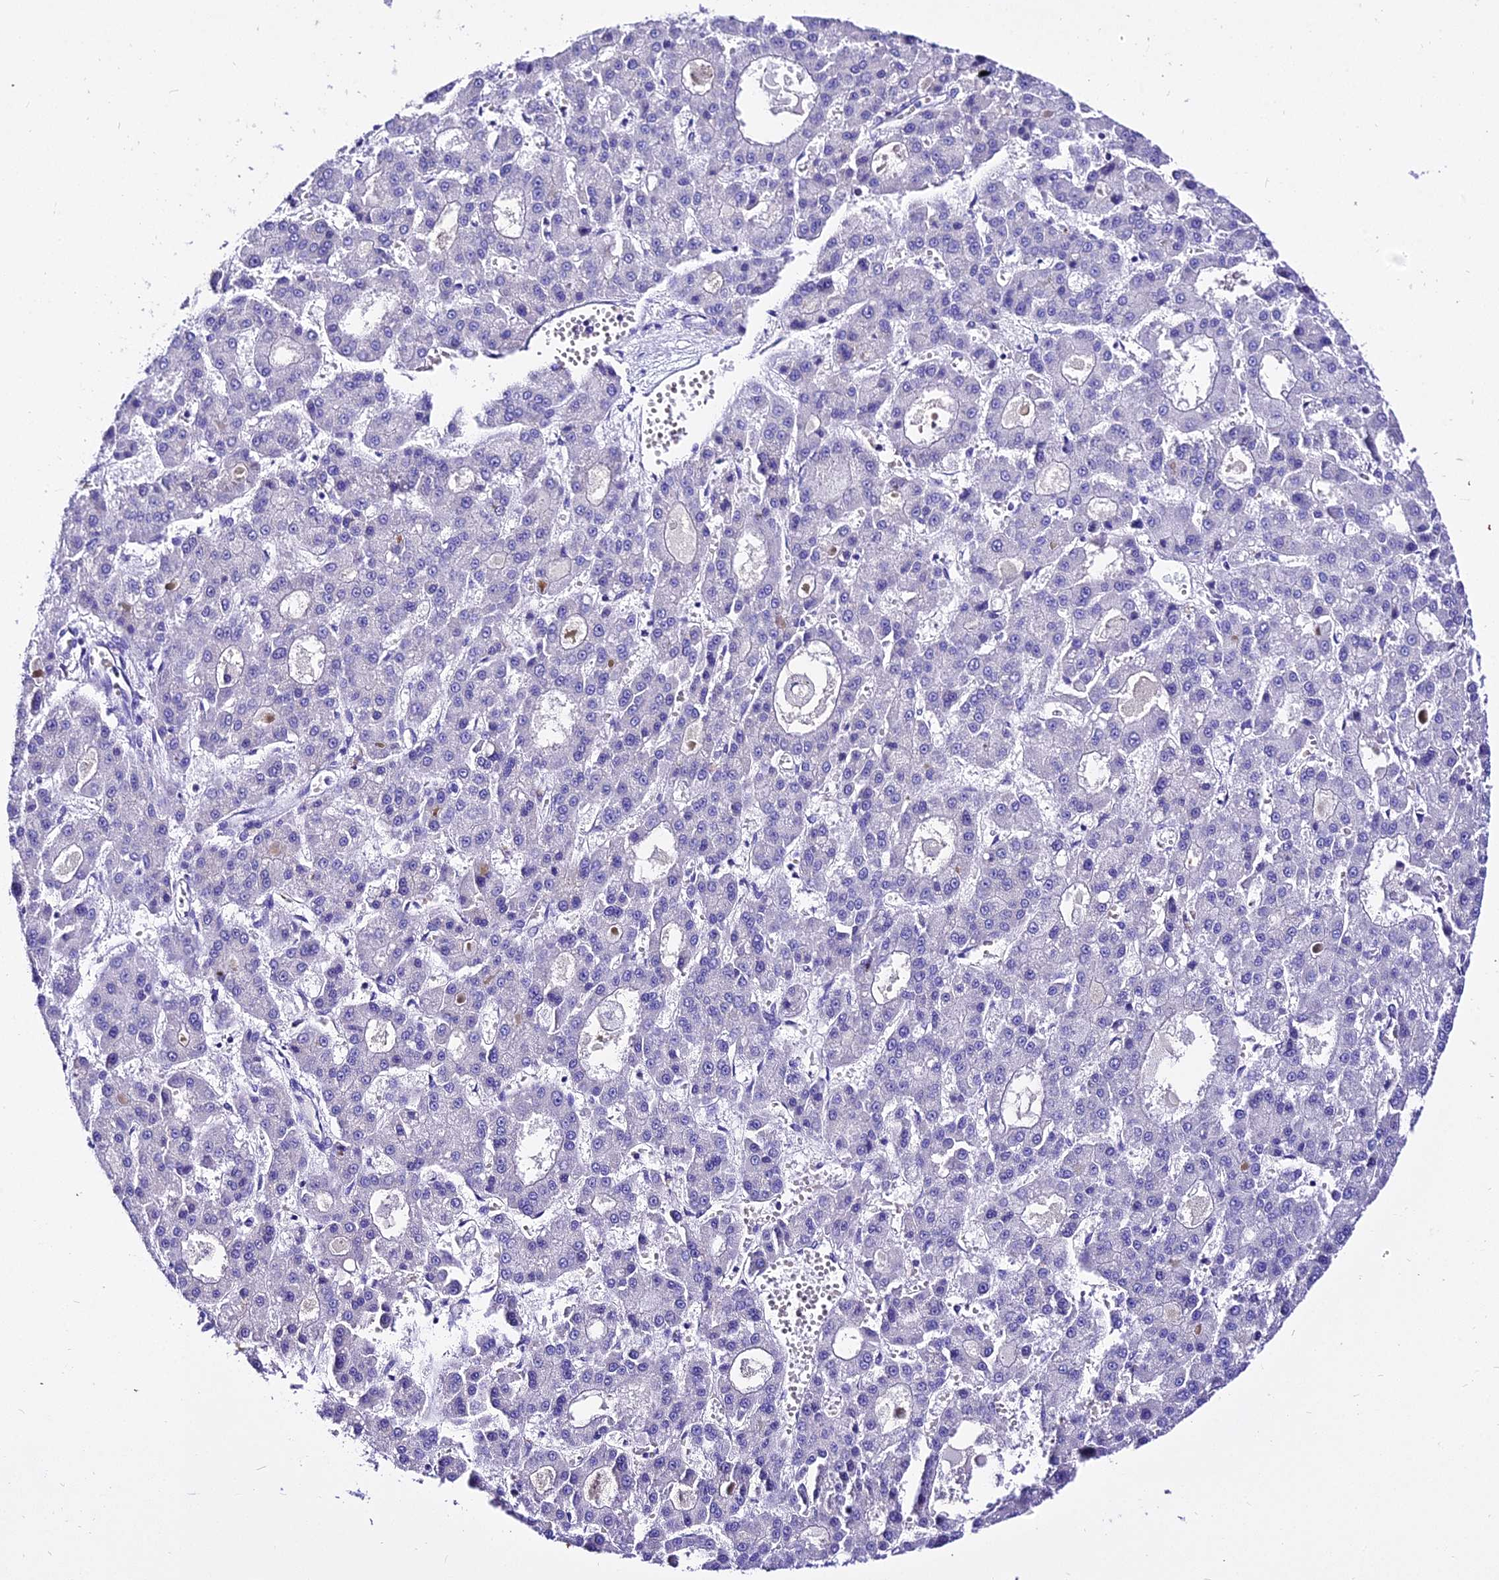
{"staining": {"intensity": "negative", "quantity": "none", "location": "none"}, "tissue": "liver cancer", "cell_type": "Tumor cells", "image_type": "cancer", "snomed": [{"axis": "morphology", "description": "Carcinoma, Hepatocellular, NOS"}, {"axis": "topography", "description": "Liver"}], "caption": "DAB immunohistochemical staining of liver cancer exhibits no significant staining in tumor cells. (IHC, brightfield microscopy, high magnification).", "gene": "DEFB106A", "patient": {"sex": "male", "age": 70}}